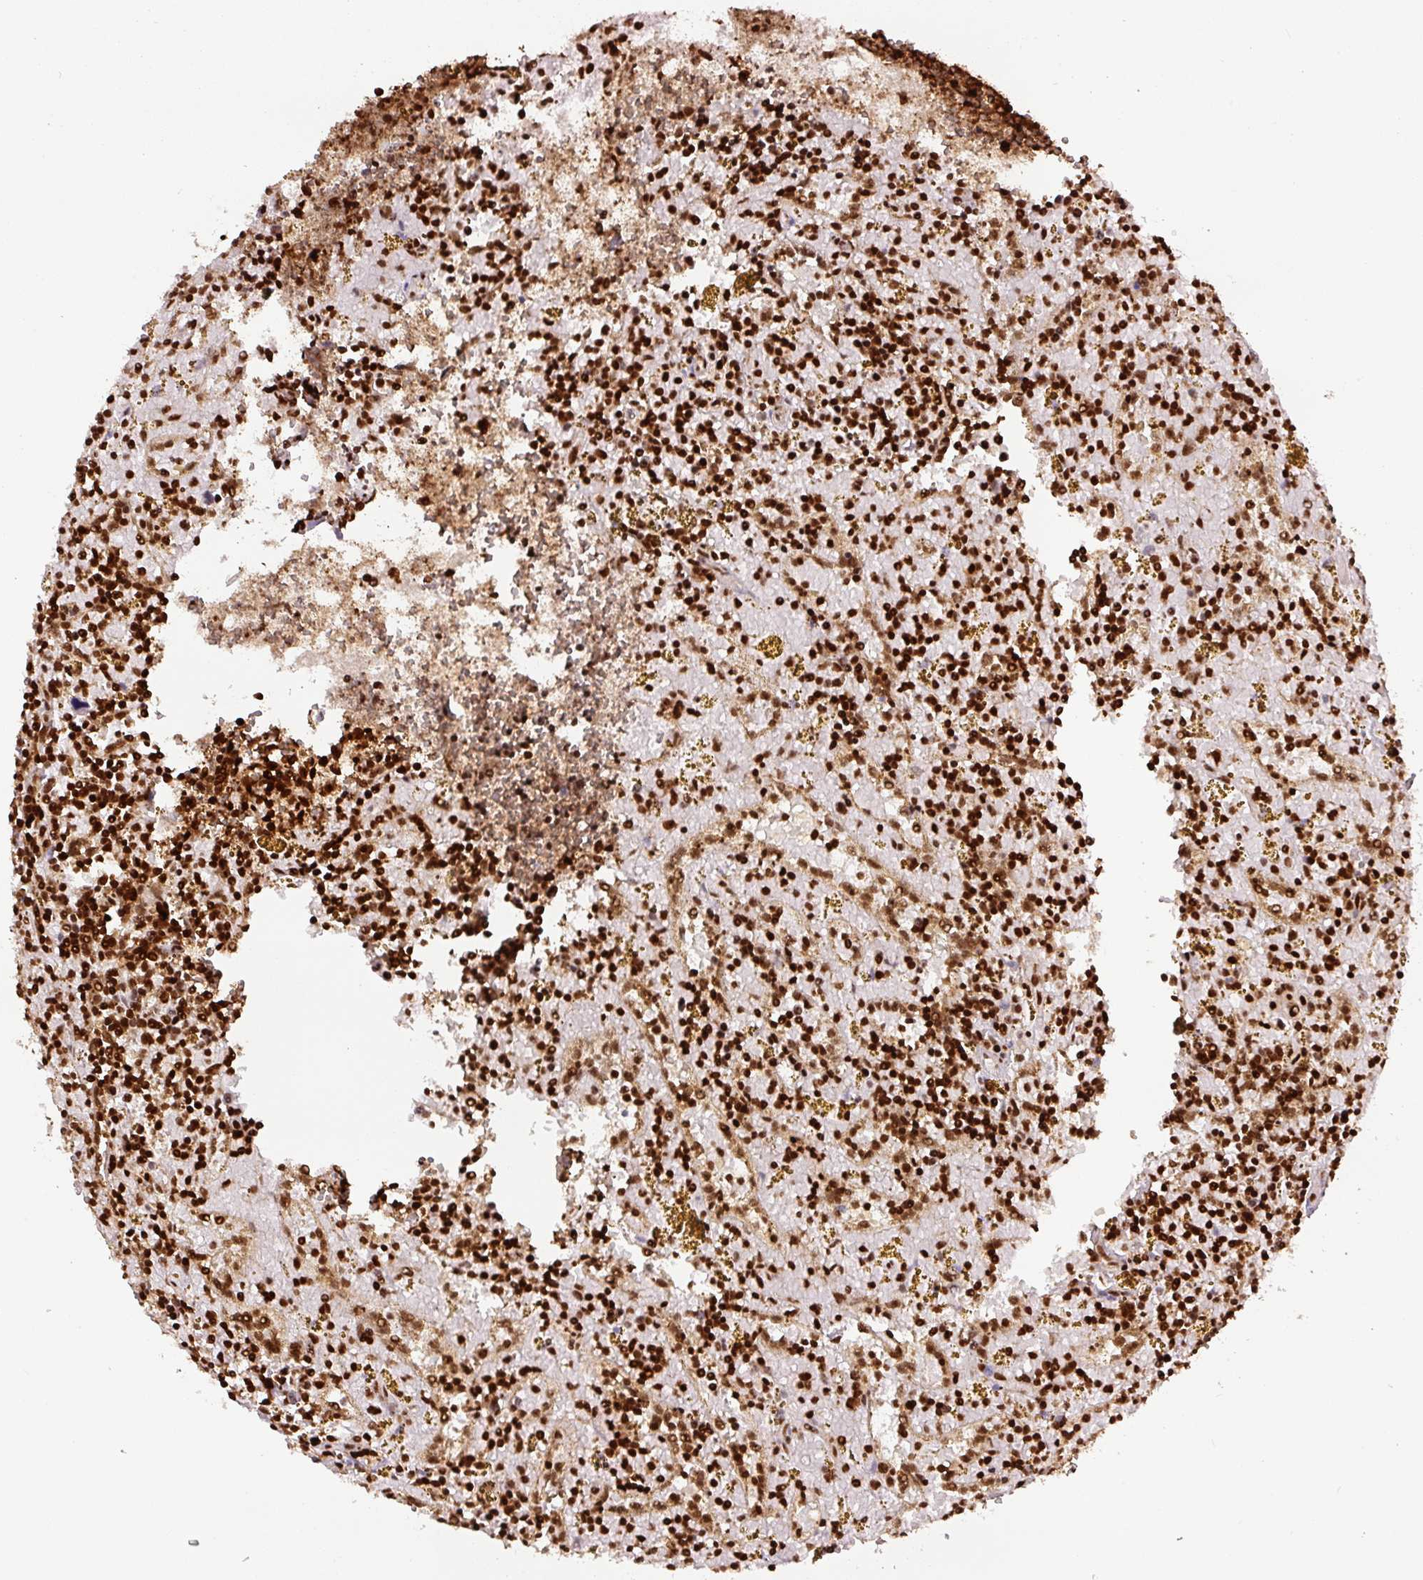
{"staining": {"intensity": "strong", "quantity": ">75%", "location": "nuclear"}, "tissue": "lymphoma", "cell_type": "Tumor cells", "image_type": "cancer", "snomed": [{"axis": "morphology", "description": "Malignant lymphoma, non-Hodgkin's type, Low grade"}, {"axis": "topography", "description": "Spleen"}, {"axis": "topography", "description": "Lymph node"}], "caption": "Human low-grade malignant lymphoma, non-Hodgkin's type stained with a protein marker displays strong staining in tumor cells.", "gene": "FUS", "patient": {"sex": "female", "age": 66}}